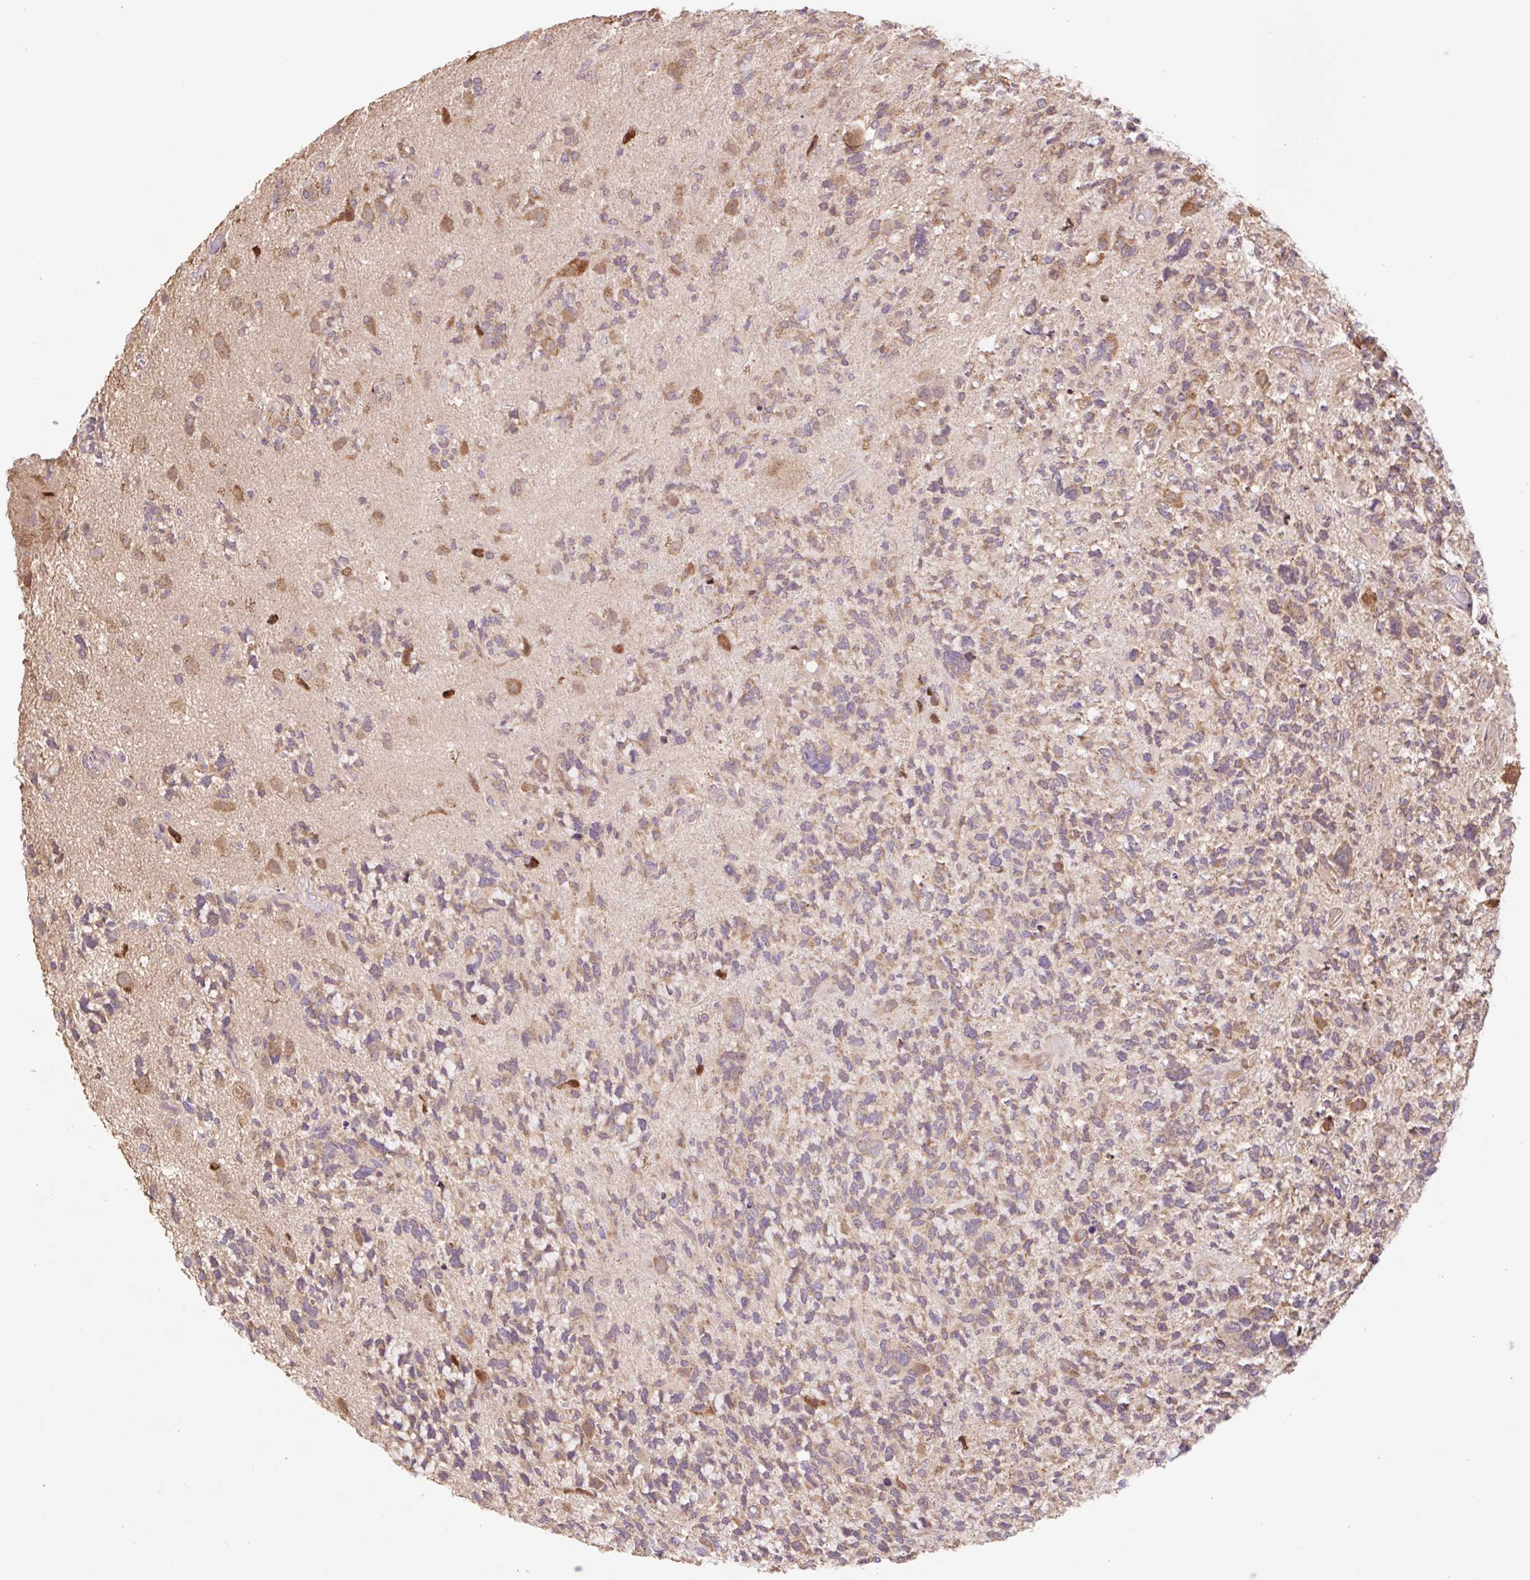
{"staining": {"intensity": "moderate", "quantity": ">75%", "location": "cytoplasmic/membranous"}, "tissue": "glioma", "cell_type": "Tumor cells", "image_type": "cancer", "snomed": [{"axis": "morphology", "description": "Glioma, malignant, High grade"}, {"axis": "topography", "description": "Brain"}], "caption": "DAB (3,3'-diaminobenzidine) immunohistochemical staining of human high-grade glioma (malignant) exhibits moderate cytoplasmic/membranous protein positivity in about >75% of tumor cells.", "gene": "HFE", "patient": {"sex": "female", "age": 71}}